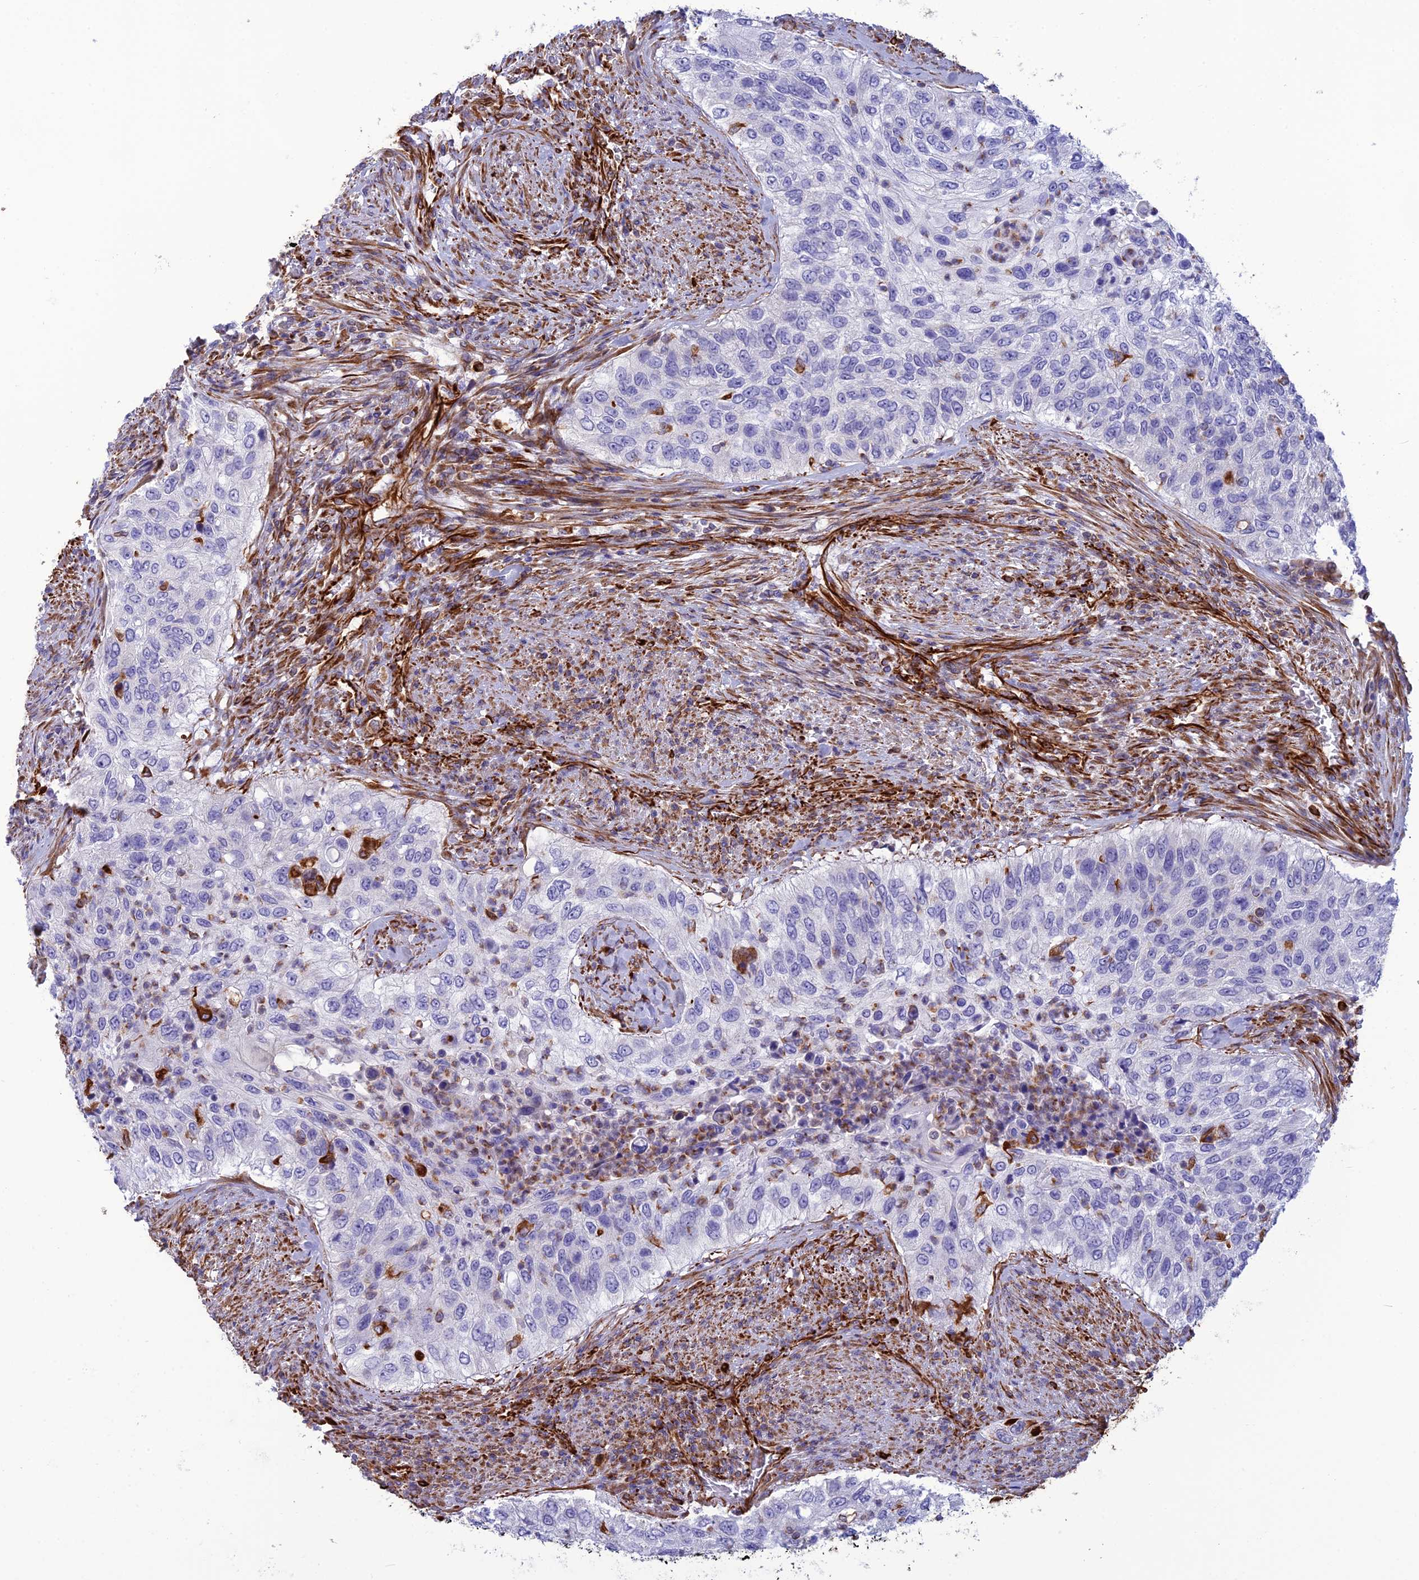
{"staining": {"intensity": "negative", "quantity": "none", "location": "none"}, "tissue": "urothelial cancer", "cell_type": "Tumor cells", "image_type": "cancer", "snomed": [{"axis": "morphology", "description": "Urothelial carcinoma, High grade"}, {"axis": "topography", "description": "Urinary bladder"}], "caption": "Immunohistochemical staining of human high-grade urothelial carcinoma demonstrates no significant staining in tumor cells.", "gene": "FBXL20", "patient": {"sex": "female", "age": 60}}